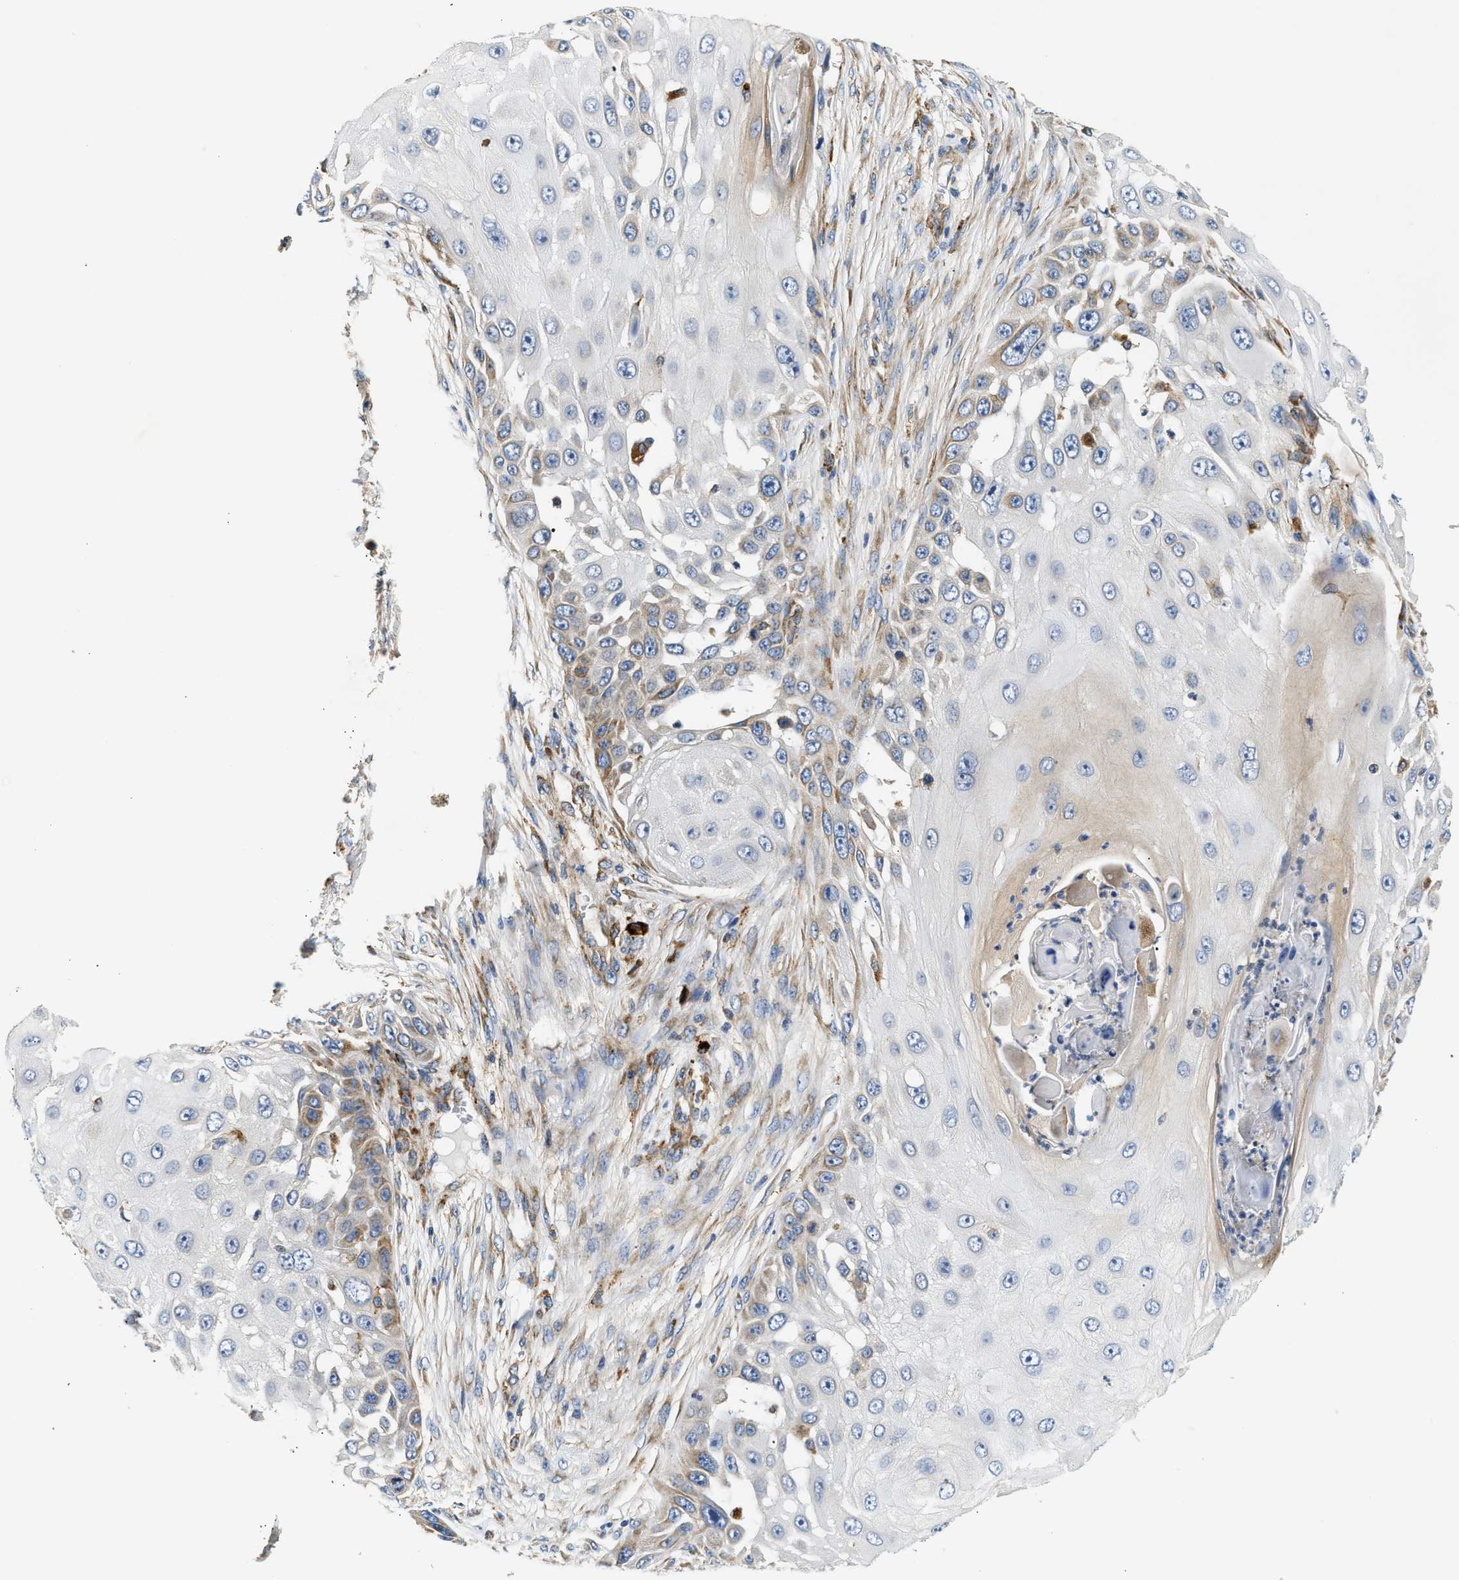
{"staining": {"intensity": "moderate", "quantity": "<25%", "location": "cytoplasmic/membranous"}, "tissue": "skin cancer", "cell_type": "Tumor cells", "image_type": "cancer", "snomed": [{"axis": "morphology", "description": "Squamous cell carcinoma, NOS"}, {"axis": "topography", "description": "Skin"}], "caption": "This is an image of immunohistochemistry staining of skin cancer (squamous cell carcinoma), which shows moderate expression in the cytoplasmic/membranous of tumor cells.", "gene": "AMZ1", "patient": {"sex": "female", "age": 44}}